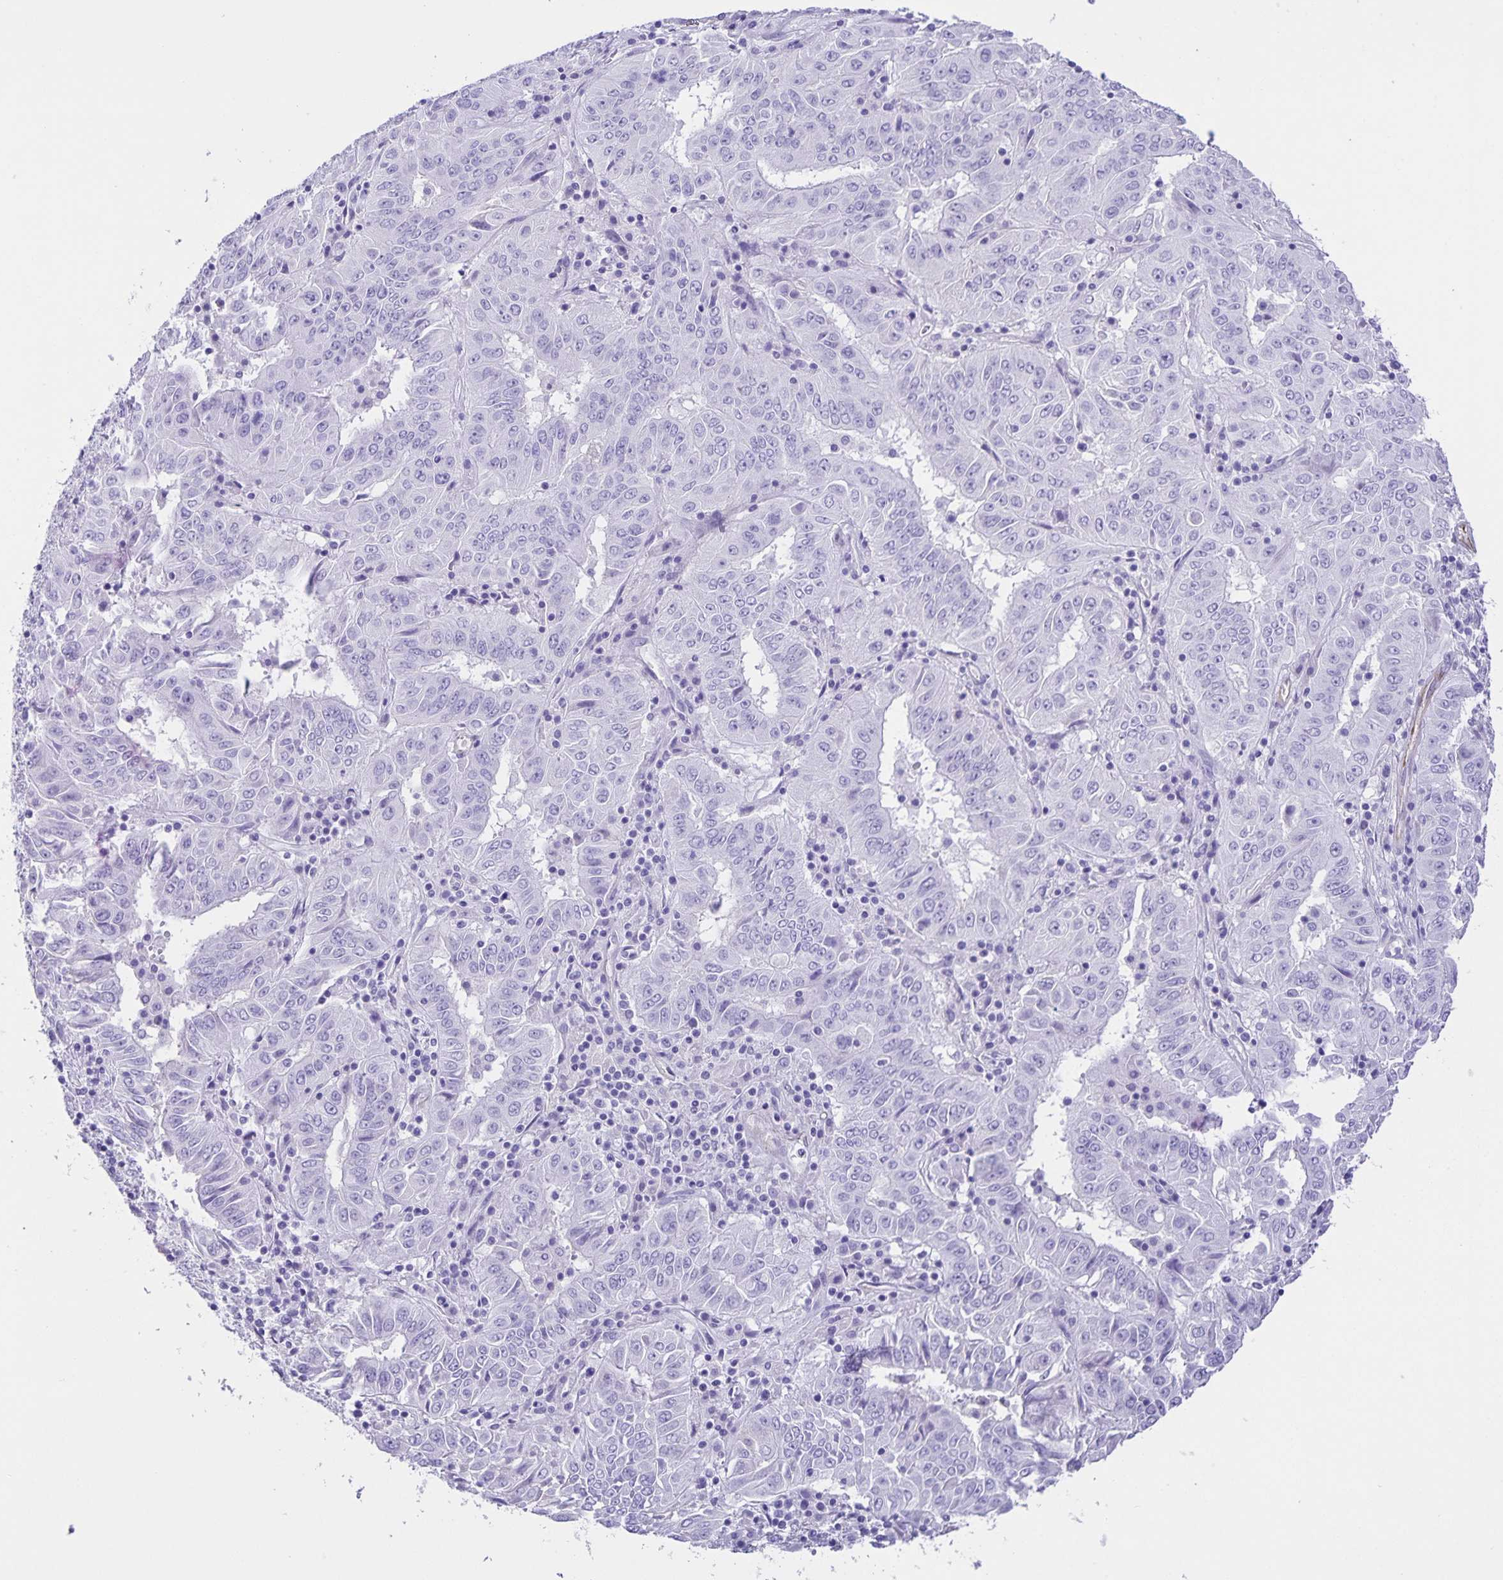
{"staining": {"intensity": "negative", "quantity": "none", "location": "none"}, "tissue": "pancreatic cancer", "cell_type": "Tumor cells", "image_type": "cancer", "snomed": [{"axis": "morphology", "description": "Adenocarcinoma, NOS"}, {"axis": "topography", "description": "Pancreas"}], "caption": "An immunohistochemistry (IHC) image of pancreatic adenocarcinoma is shown. There is no staining in tumor cells of pancreatic adenocarcinoma.", "gene": "UBQLN3", "patient": {"sex": "male", "age": 63}}